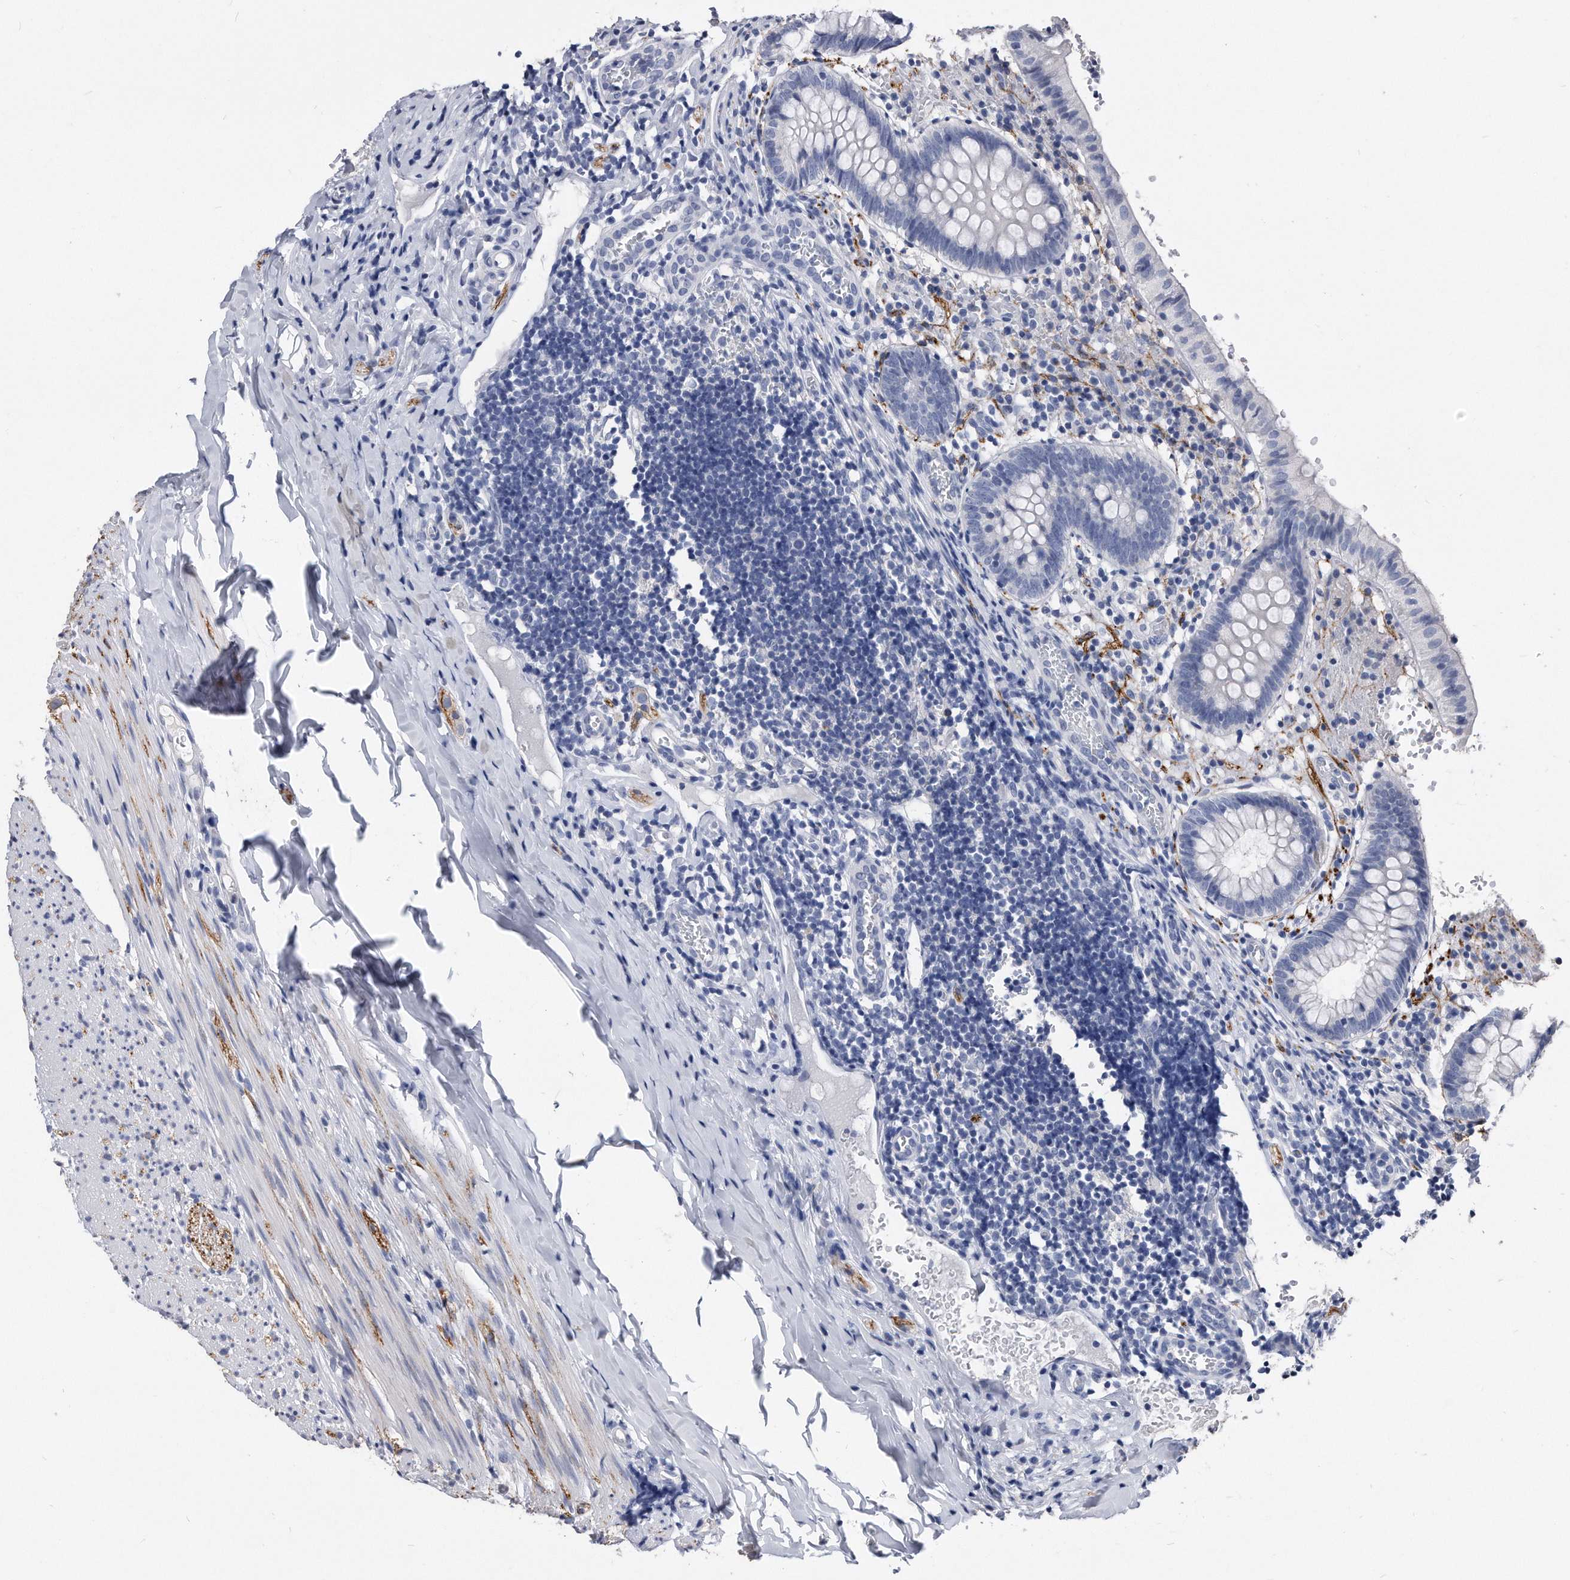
{"staining": {"intensity": "negative", "quantity": "none", "location": "none"}, "tissue": "appendix", "cell_type": "Glandular cells", "image_type": "normal", "snomed": [{"axis": "morphology", "description": "Normal tissue, NOS"}, {"axis": "topography", "description": "Appendix"}], "caption": "High power microscopy micrograph of an IHC micrograph of benign appendix, revealing no significant expression in glandular cells.", "gene": "IL20RA", "patient": {"sex": "male", "age": 8}}